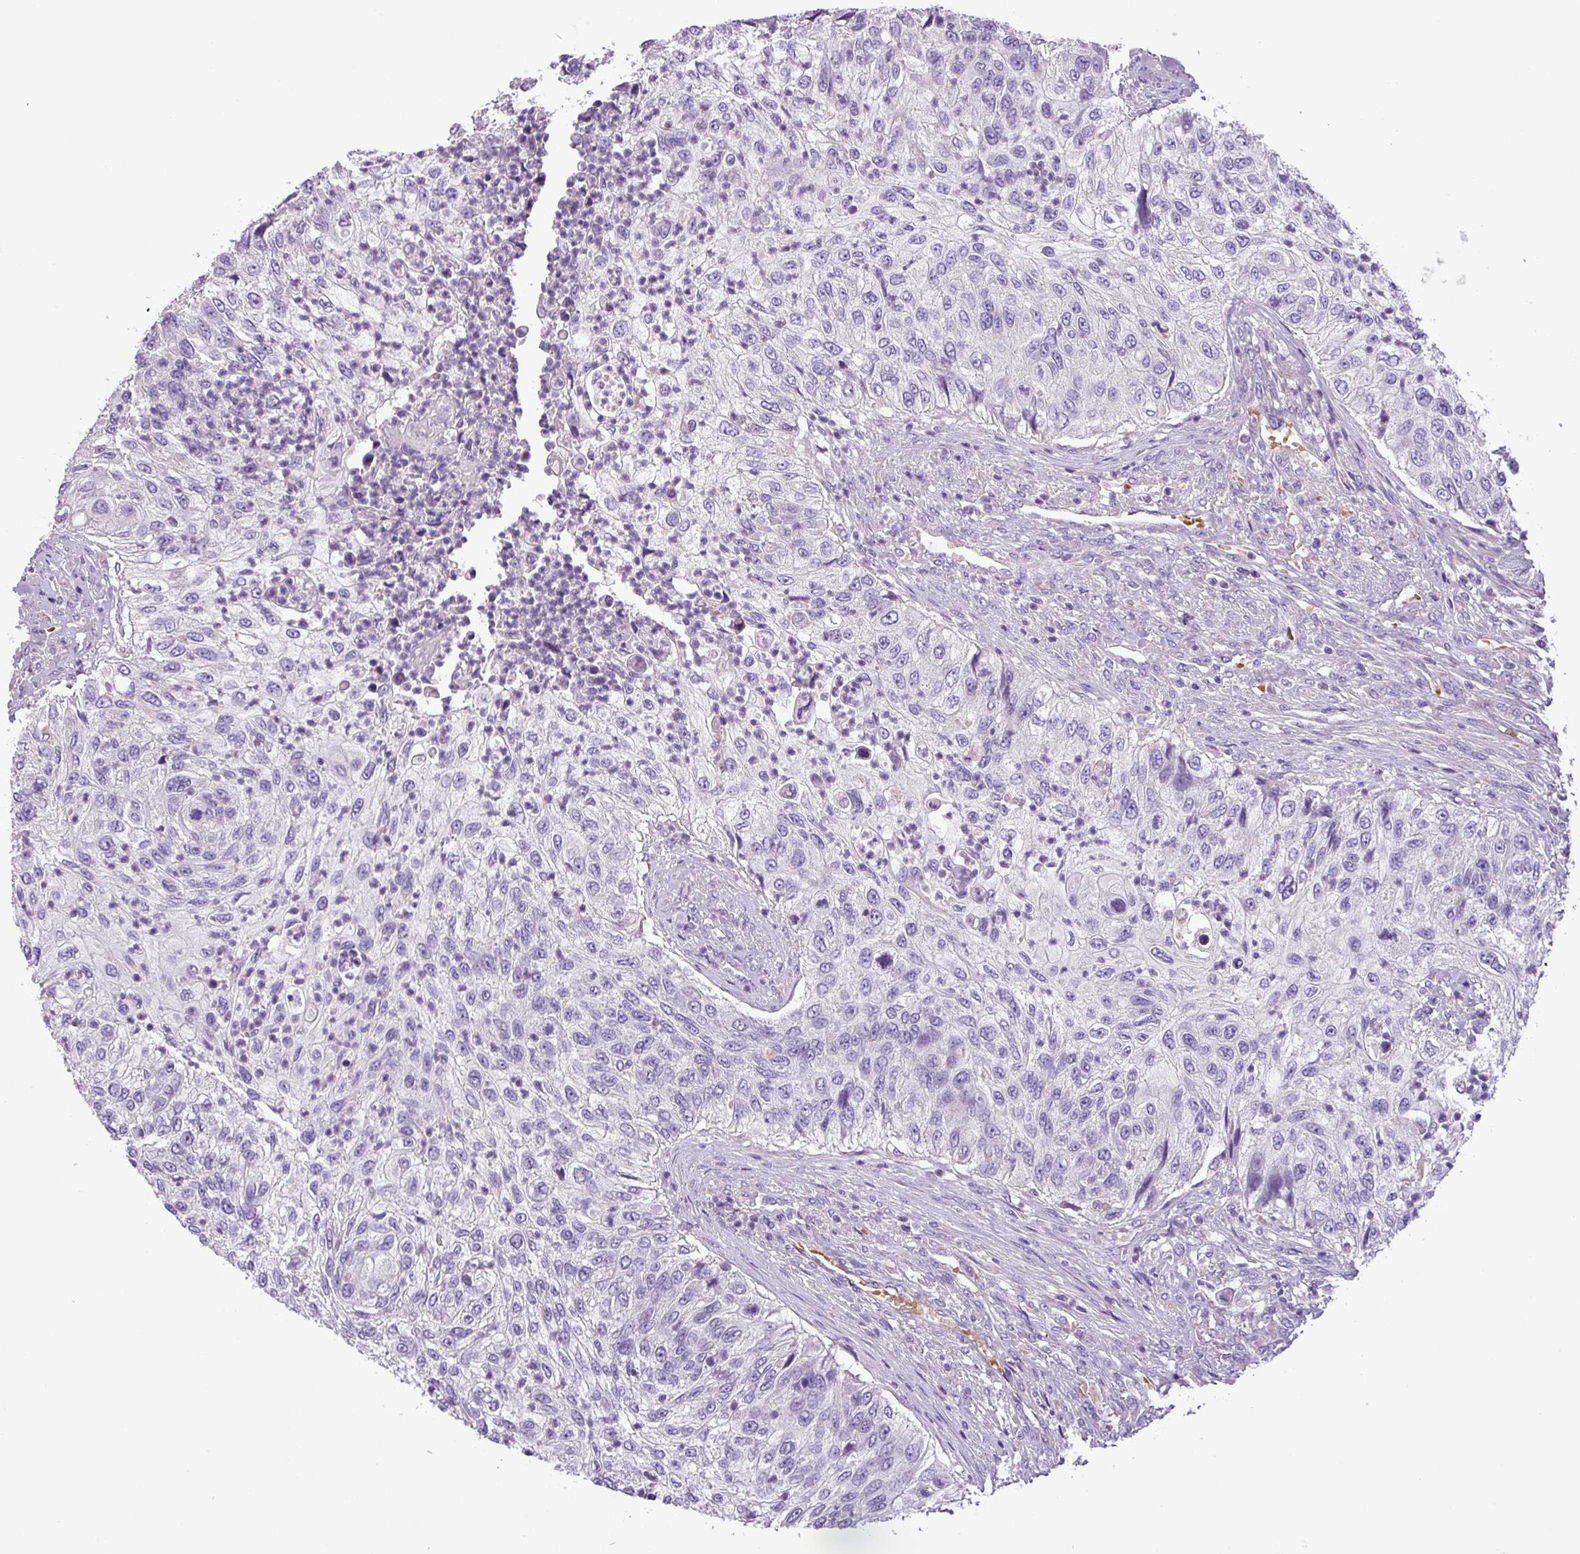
{"staining": {"intensity": "negative", "quantity": "none", "location": "none"}, "tissue": "urothelial cancer", "cell_type": "Tumor cells", "image_type": "cancer", "snomed": [{"axis": "morphology", "description": "Urothelial carcinoma, High grade"}, {"axis": "topography", "description": "Urinary bladder"}], "caption": "The immunohistochemistry photomicrograph has no significant expression in tumor cells of urothelial cancer tissue.", "gene": "FAM183A", "patient": {"sex": "female", "age": 60}}